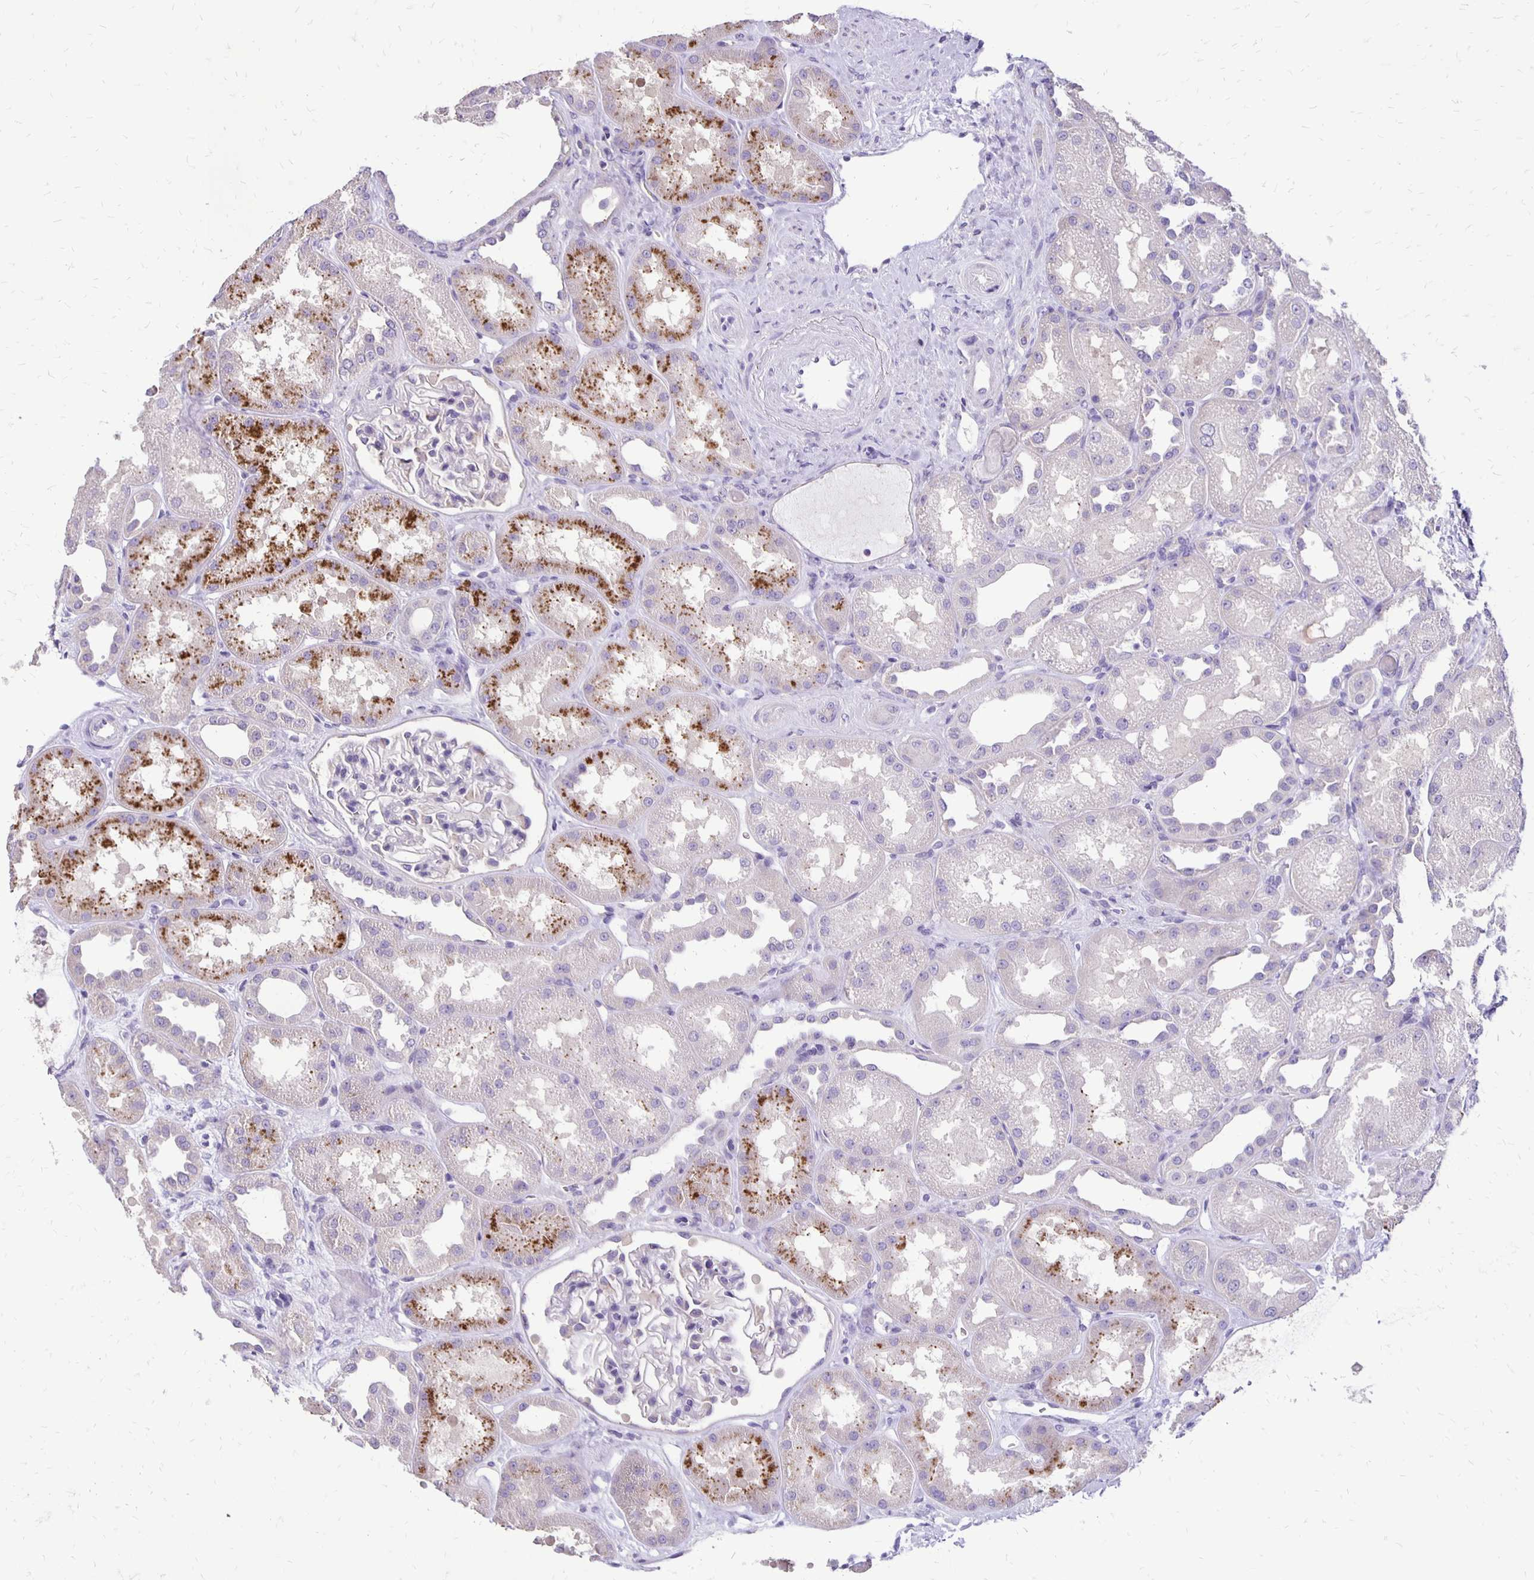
{"staining": {"intensity": "negative", "quantity": "none", "location": "none"}, "tissue": "kidney", "cell_type": "Cells in glomeruli", "image_type": "normal", "snomed": [{"axis": "morphology", "description": "Normal tissue, NOS"}, {"axis": "topography", "description": "Kidney"}], "caption": "Immunohistochemistry micrograph of normal human kidney stained for a protein (brown), which shows no positivity in cells in glomeruli. The staining was performed using DAB to visualize the protein expression in brown, while the nuclei were stained in blue with hematoxylin (Magnification: 20x).", "gene": "ANKRD45", "patient": {"sex": "male", "age": 61}}